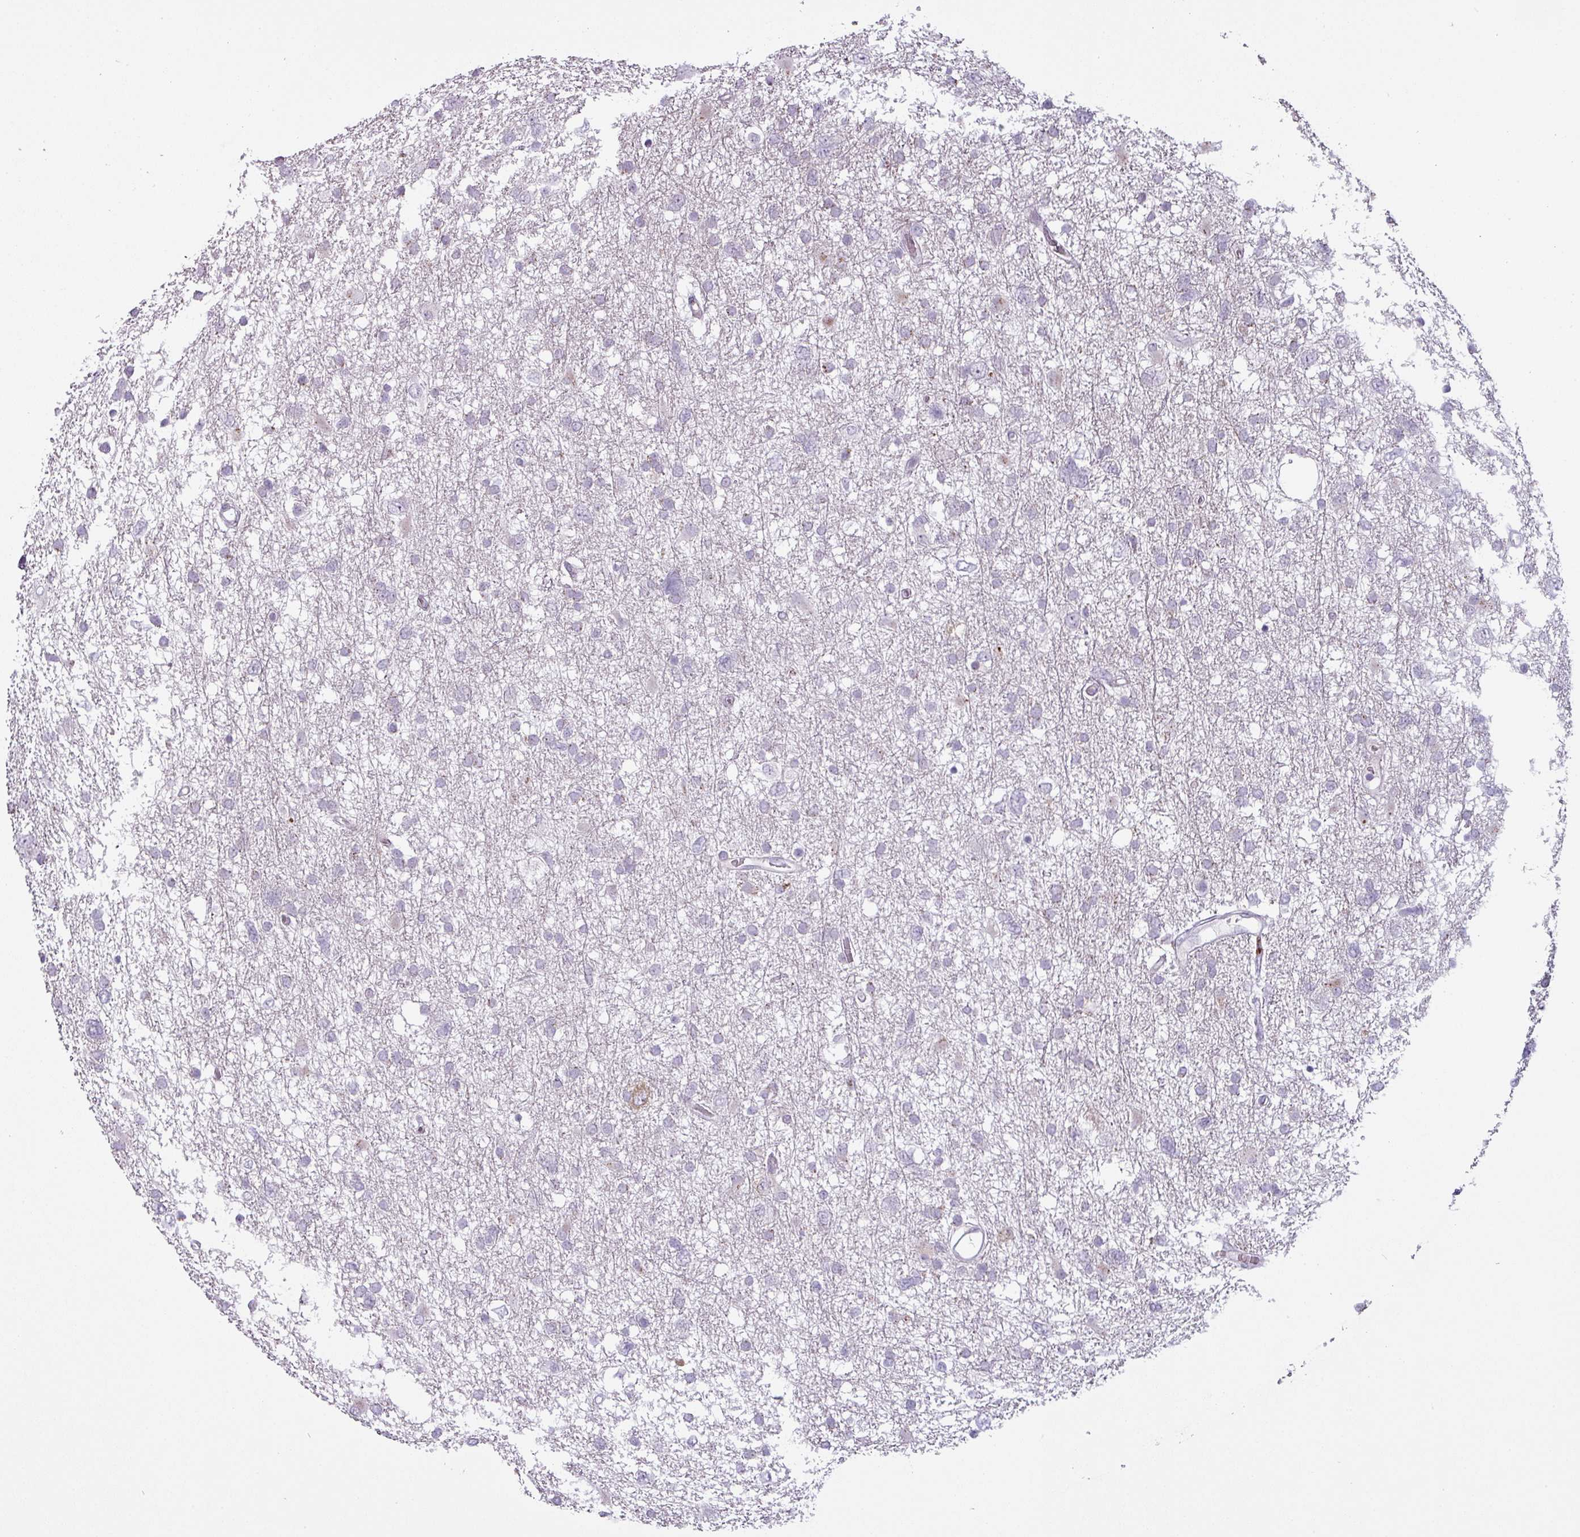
{"staining": {"intensity": "negative", "quantity": "none", "location": "none"}, "tissue": "glioma", "cell_type": "Tumor cells", "image_type": "cancer", "snomed": [{"axis": "morphology", "description": "Glioma, malignant, High grade"}, {"axis": "topography", "description": "Brain"}], "caption": "The immunohistochemistry (IHC) micrograph has no significant expression in tumor cells of glioma tissue.", "gene": "MAP7D2", "patient": {"sex": "male", "age": 61}}